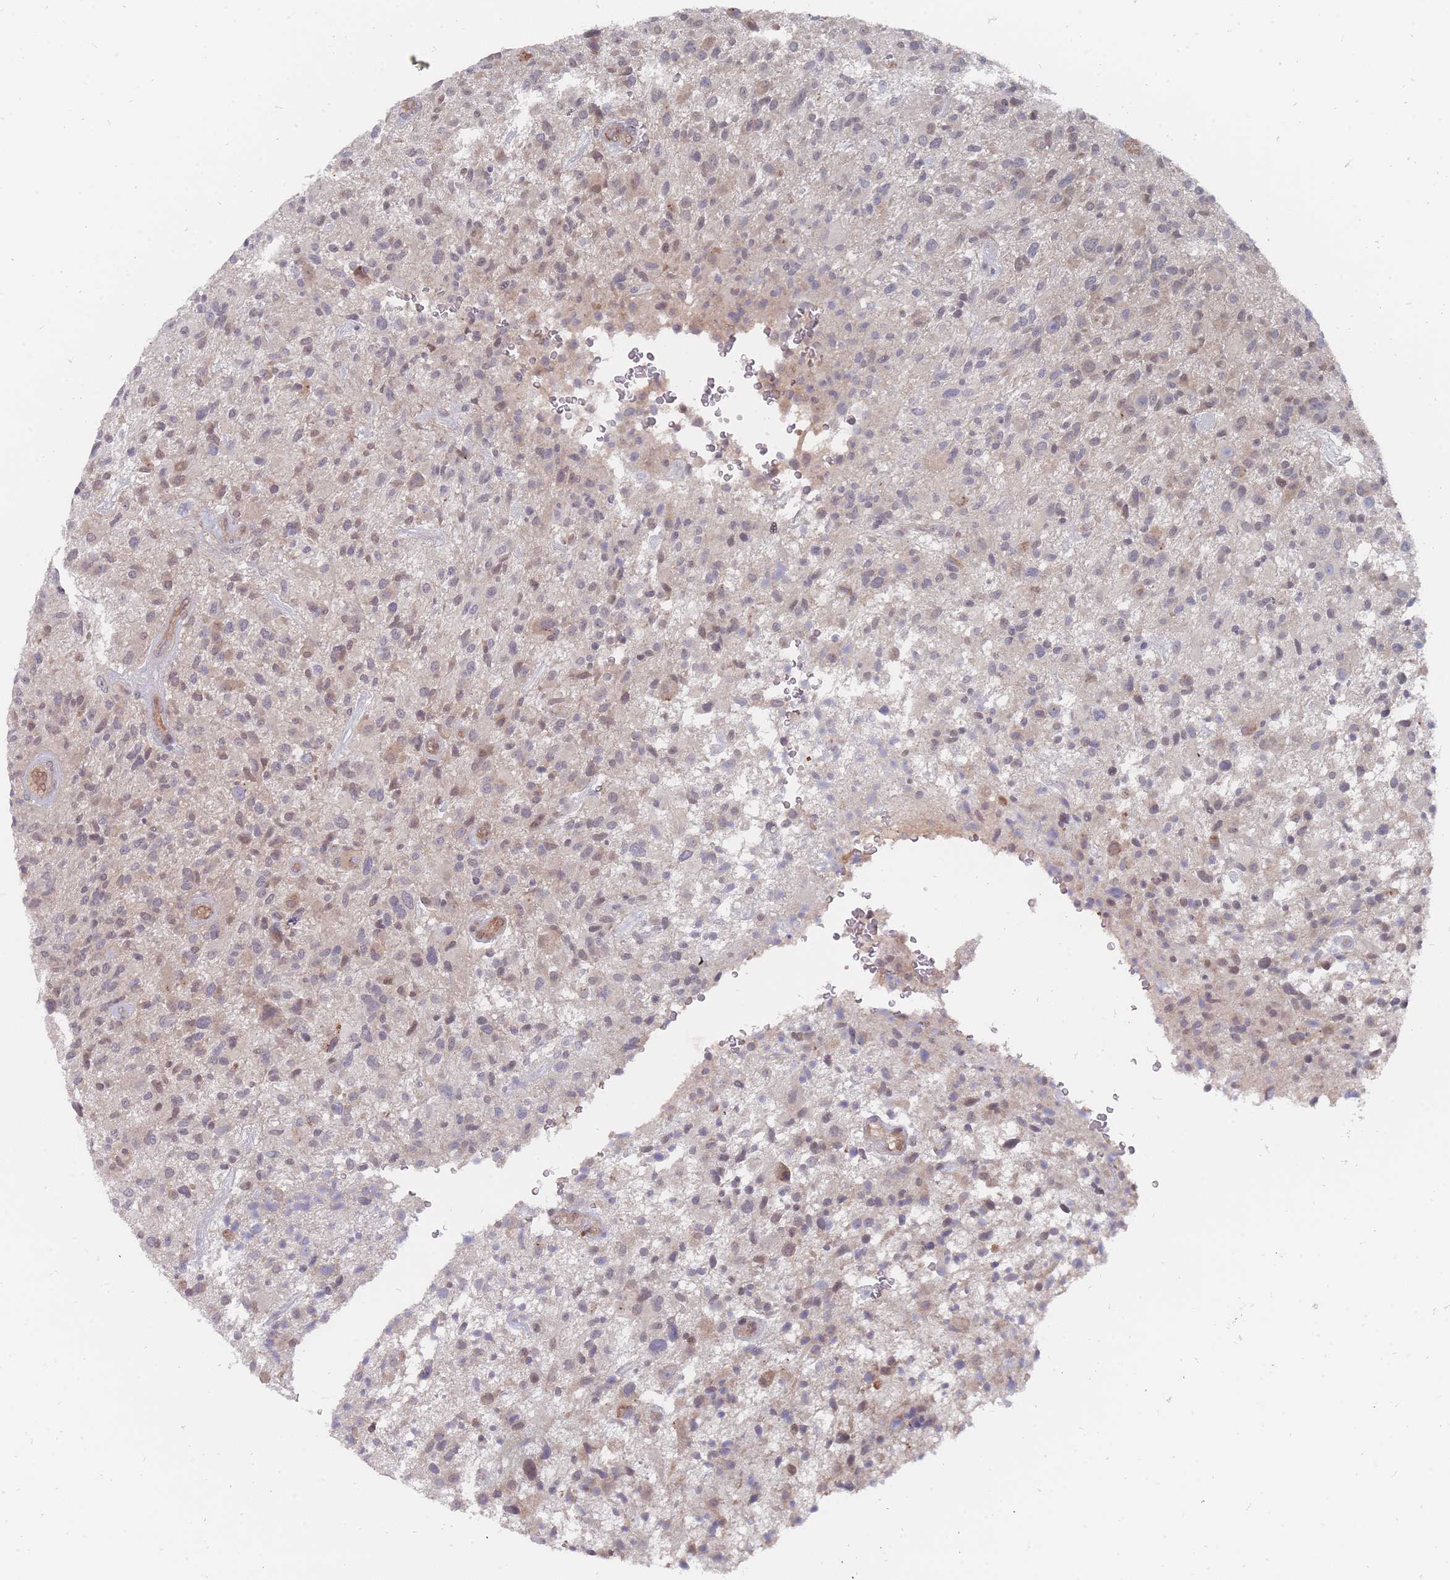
{"staining": {"intensity": "weak", "quantity": "25%-75%", "location": "cytoplasmic/membranous"}, "tissue": "glioma", "cell_type": "Tumor cells", "image_type": "cancer", "snomed": [{"axis": "morphology", "description": "Glioma, malignant, High grade"}, {"axis": "topography", "description": "Brain"}], "caption": "Tumor cells show weak cytoplasmic/membranous positivity in about 25%-75% of cells in glioma.", "gene": "NKD1", "patient": {"sex": "male", "age": 47}}